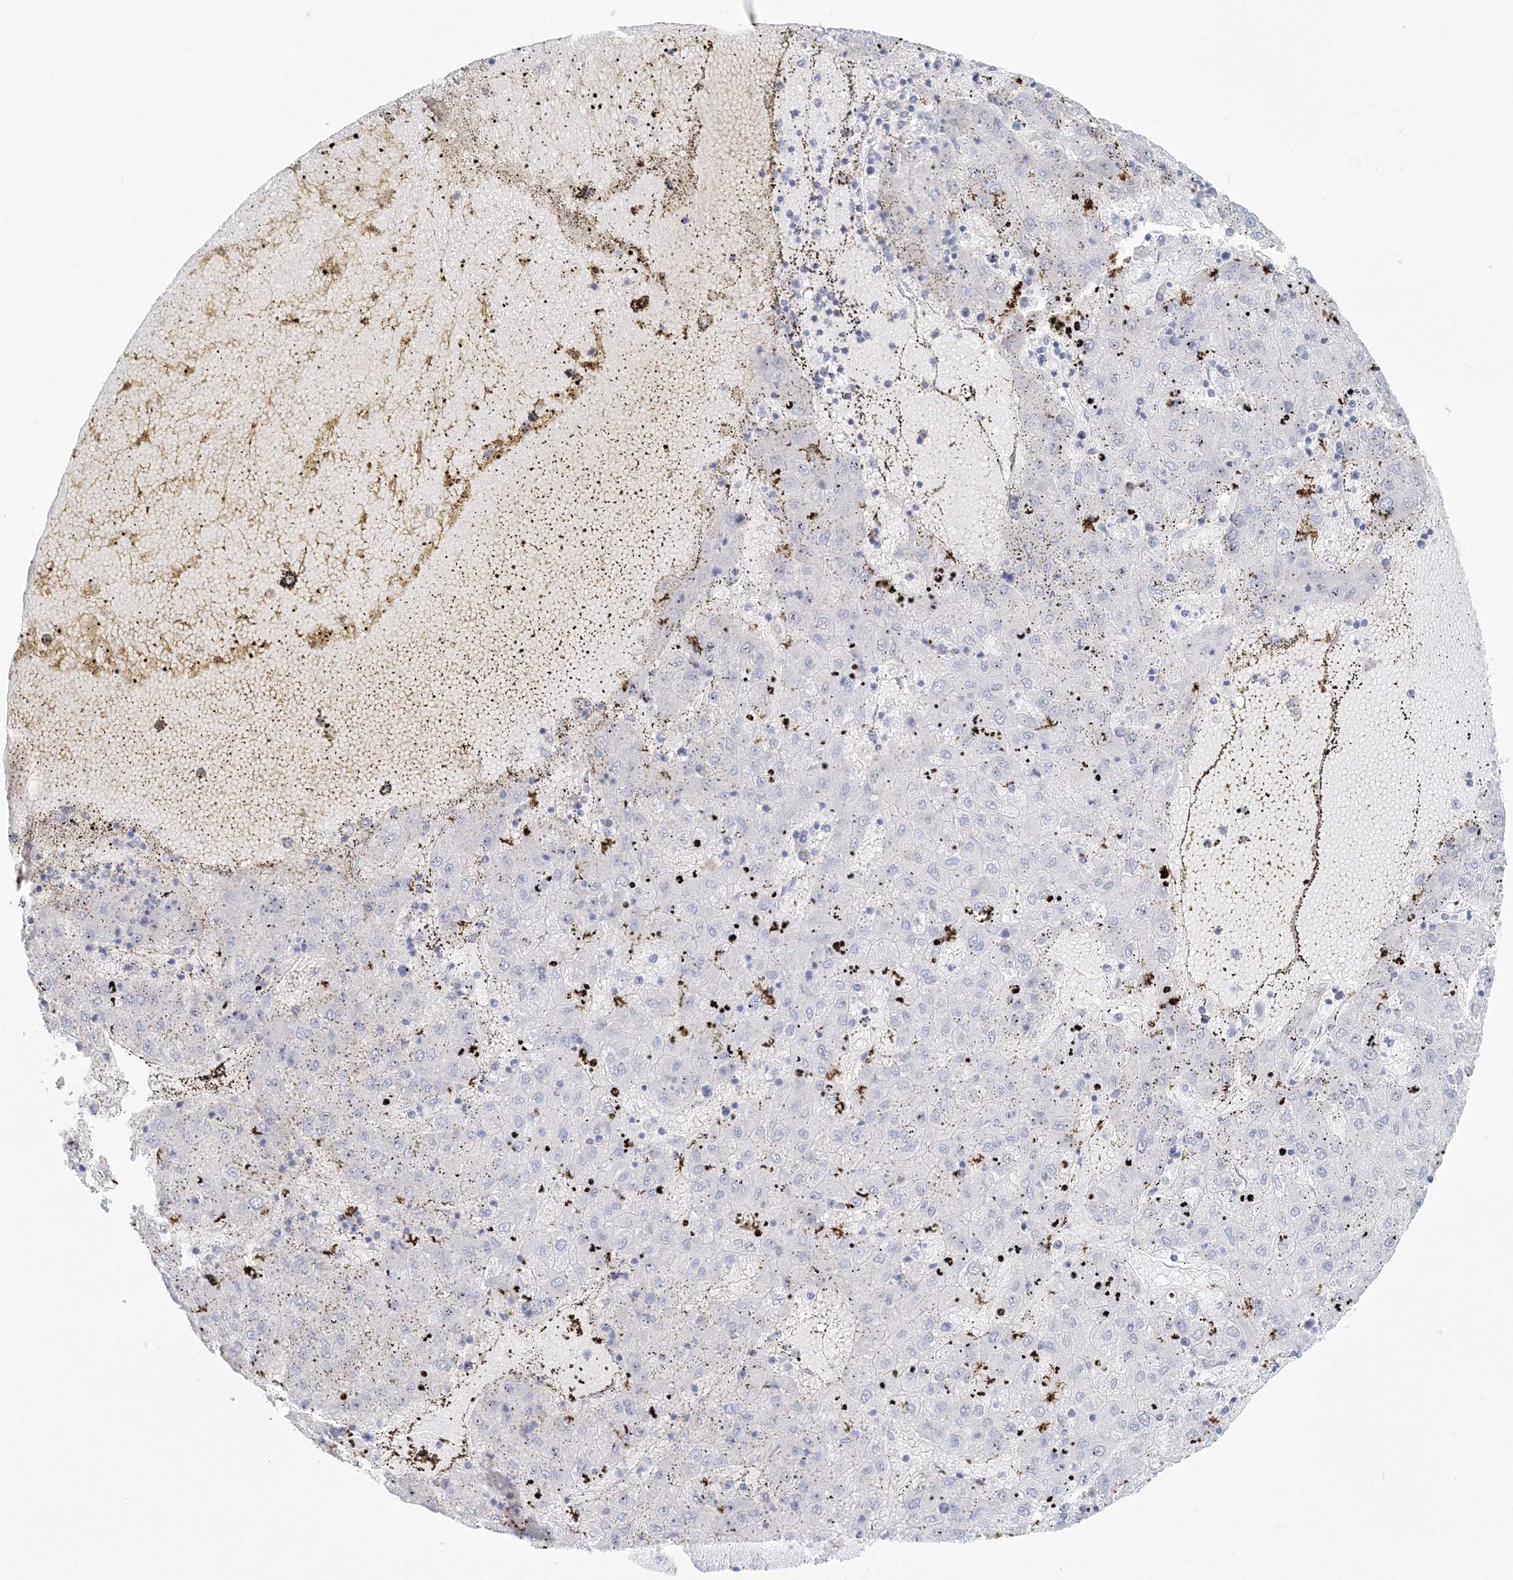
{"staining": {"intensity": "negative", "quantity": "none", "location": "none"}, "tissue": "liver cancer", "cell_type": "Tumor cells", "image_type": "cancer", "snomed": [{"axis": "morphology", "description": "Carcinoma, Hepatocellular, NOS"}, {"axis": "topography", "description": "Liver"}], "caption": "Micrograph shows no protein expression in tumor cells of liver cancer tissue. (Stains: DAB (3,3'-diaminobenzidine) immunohistochemistry (IHC) with hematoxylin counter stain, Microscopy: brightfield microscopy at high magnification).", "gene": "VSIG1", "patient": {"sex": "male", "age": 72}}